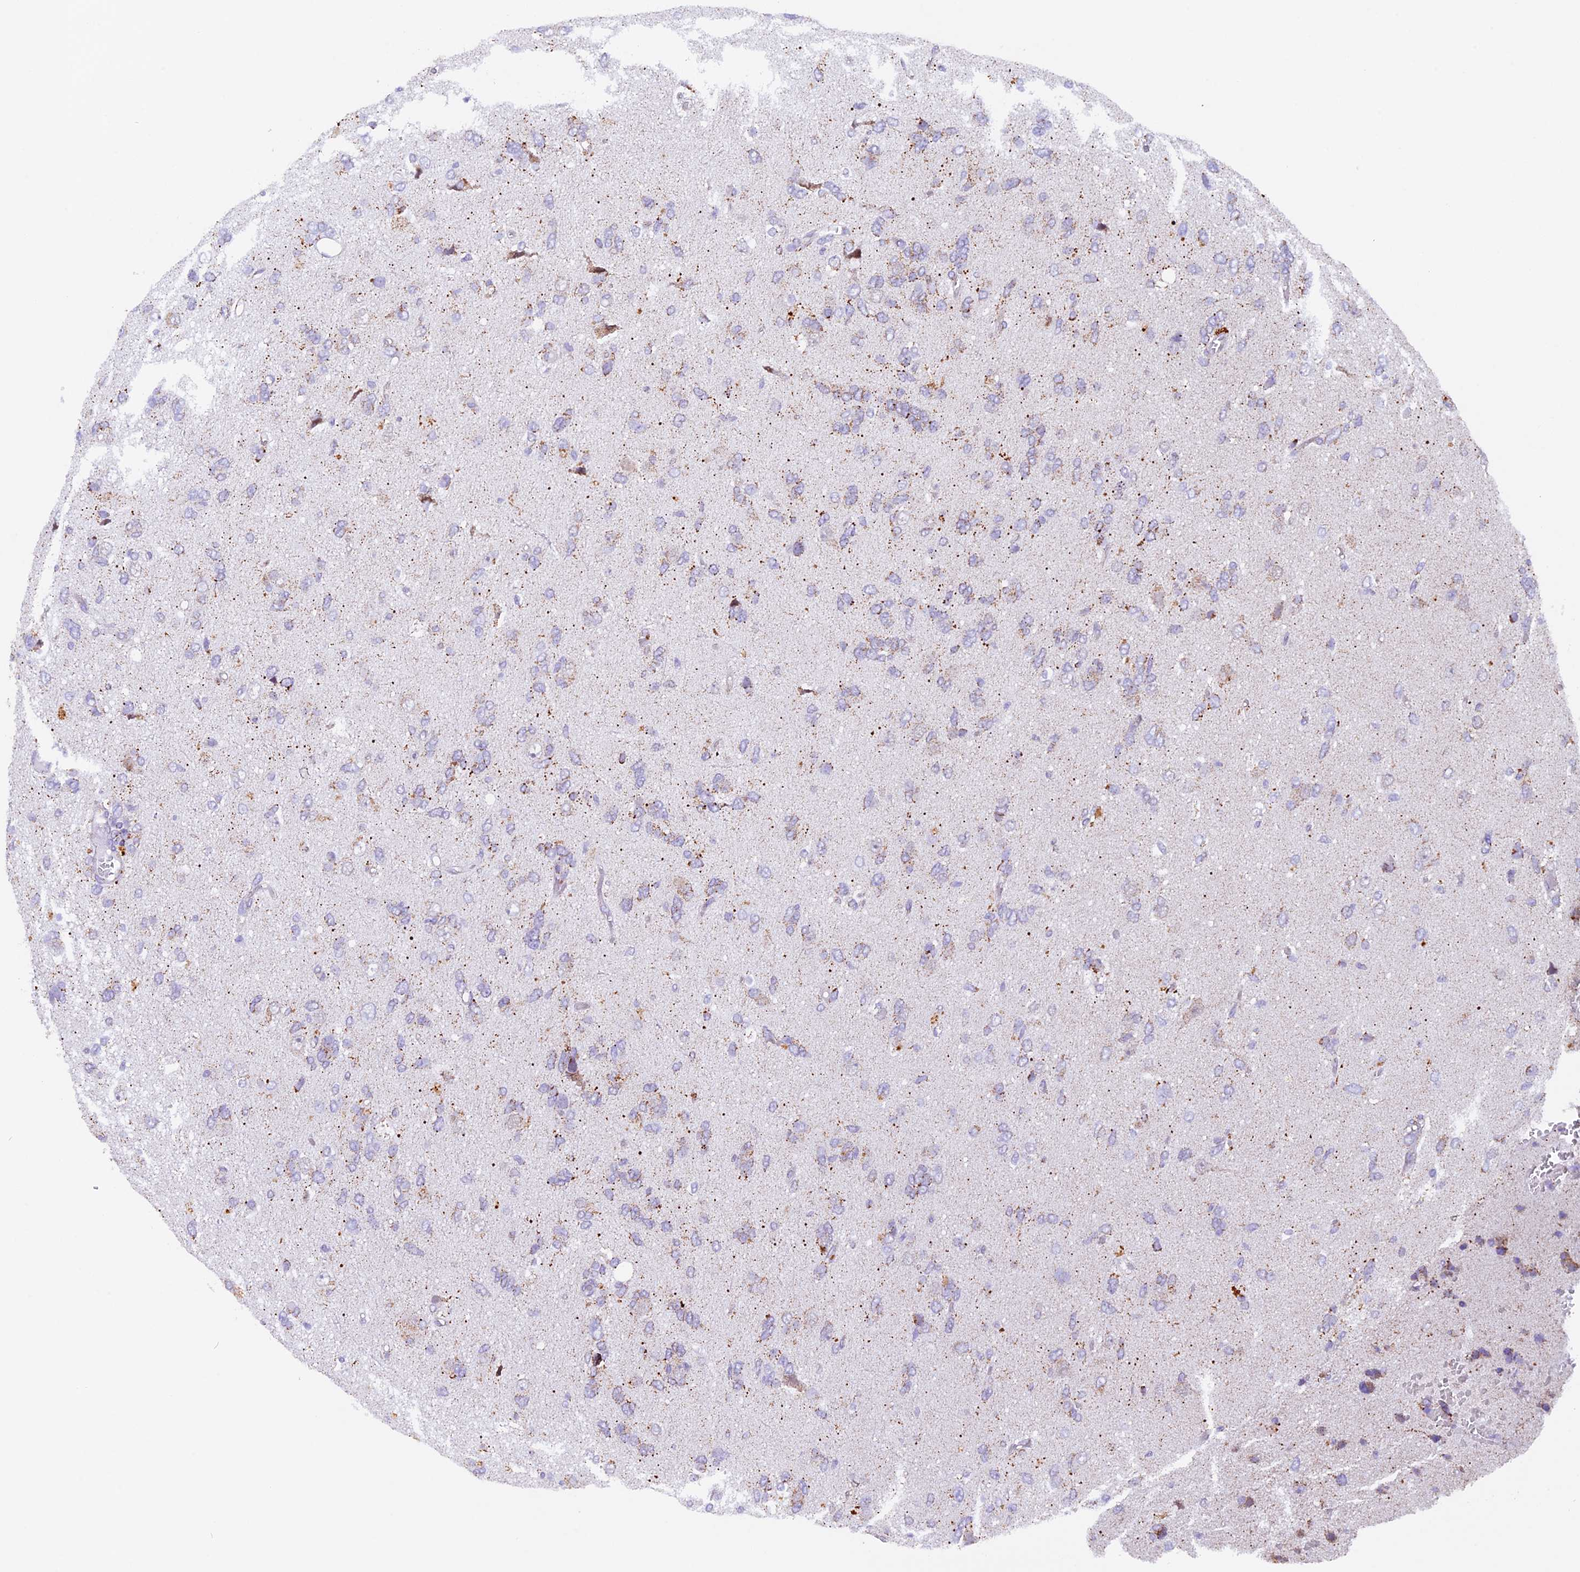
{"staining": {"intensity": "negative", "quantity": "none", "location": "none"}, "tissue": "glioma", "cell_type": "Tumor cells", "image_type": "cancer", "snomed": [{"axis": "morphology", "description": "Glioma, malignant, High grade"}, {"axis": "topography", "description": "Brain"}], "caption": "A photomicrograph of human malignant high-grade glioma is negative for staining in tumor cells.", "gene": "TFAM", "patient": {"sex": "female", "age": 59}}